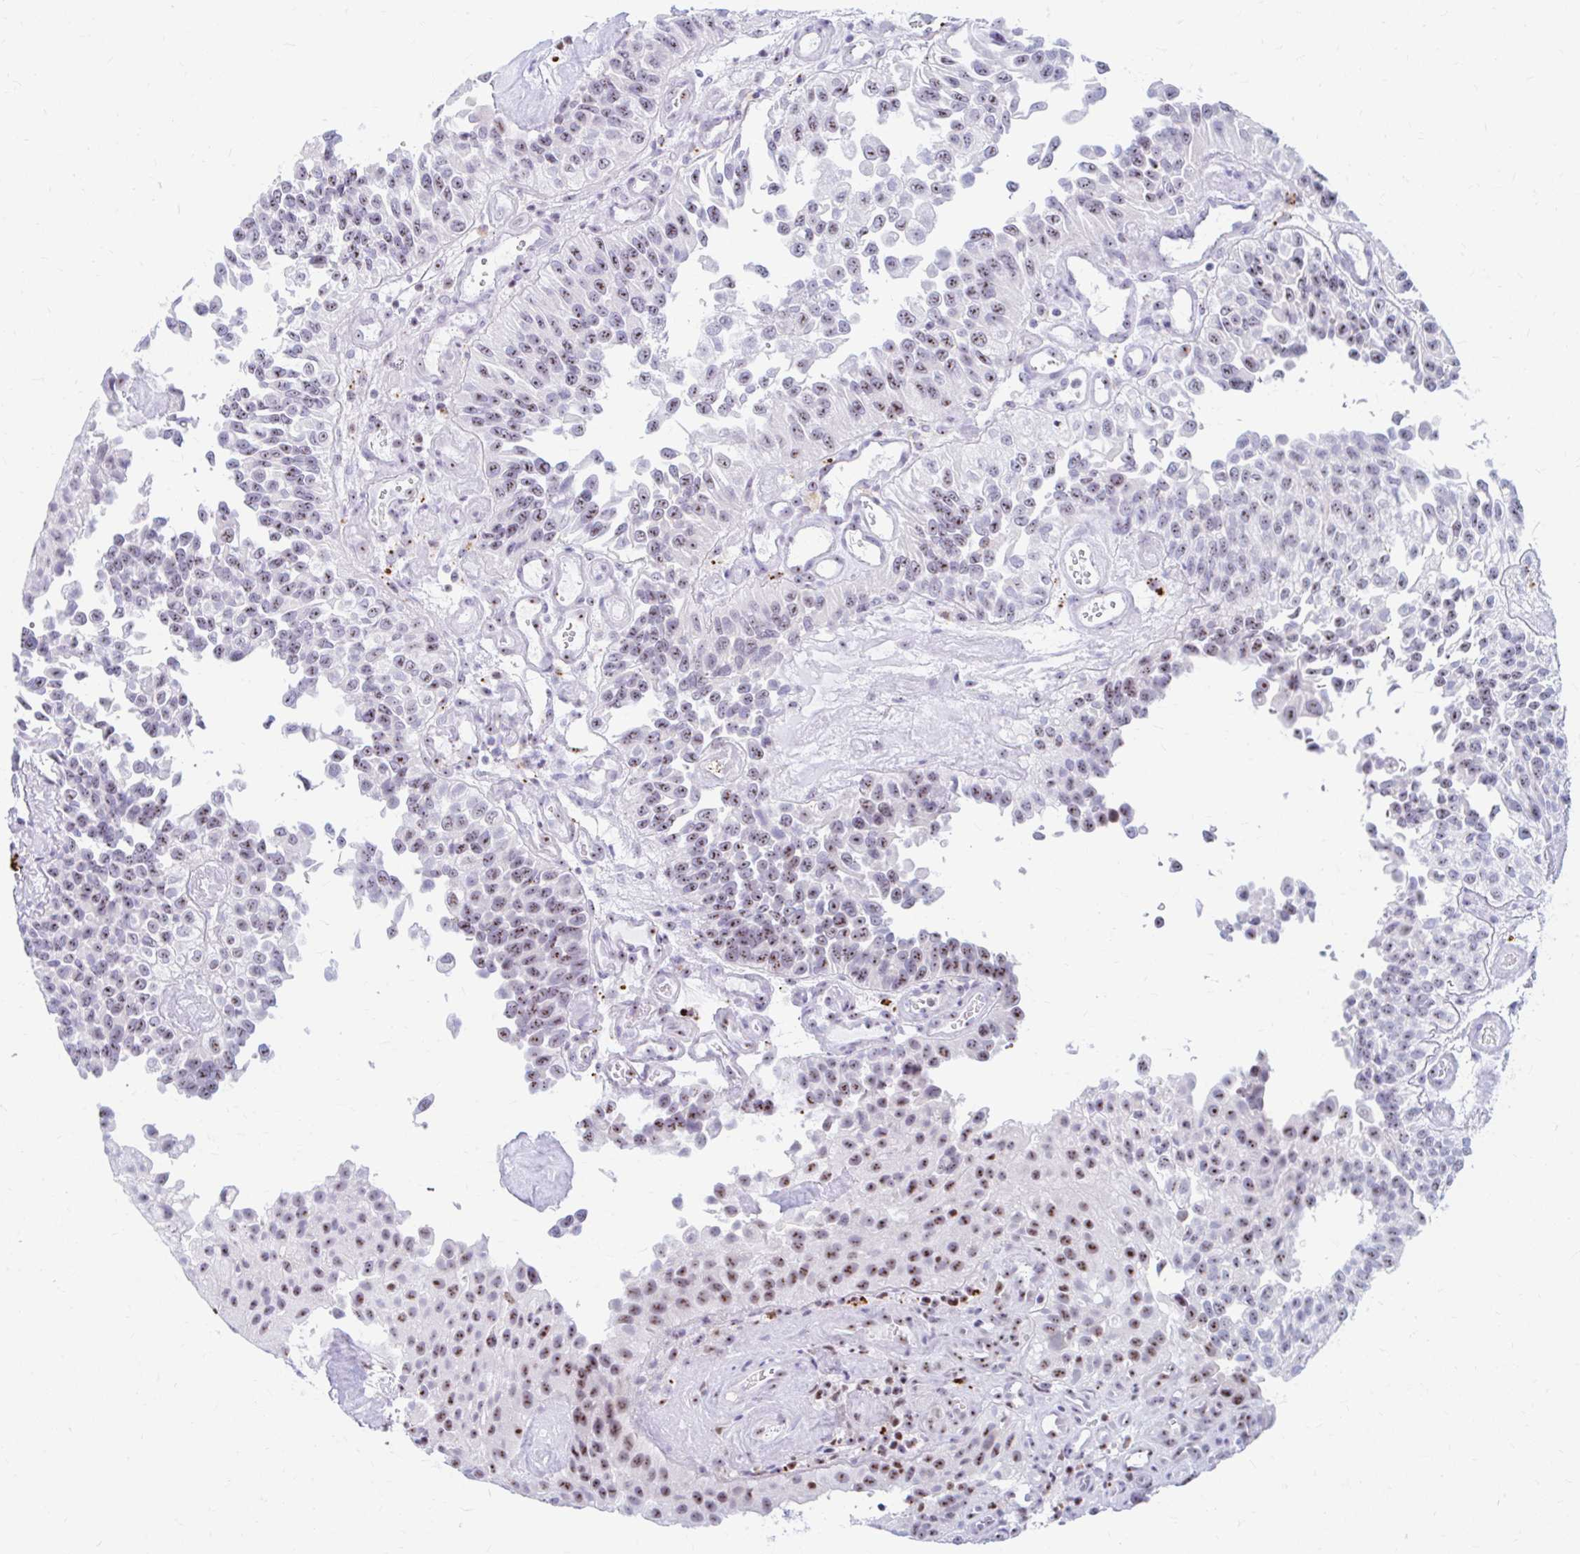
{"staining": {"intensity": "moderate", "quantity": ">75%", "location": "nuclear"}, "tissue": "urothelial cancer", "cell_type": "Tumor cells", "image_type": "cancer", "snomed": [{"axis": "morphology", "description": "Urothelial carcinoma, NOS"}, {"axis": "topography", "description": "Urinary bladder"}], "caption": "The photomicrograph reveals staining of transitional cell carcinoma, revealing moderate nuclear protein positivity (brown color) within tumor cells. (Brightfield microscopy of DAB IHC at high magnification).", "gene": "FTSJ3", "patient": {"sex": "male", "age": 87}}